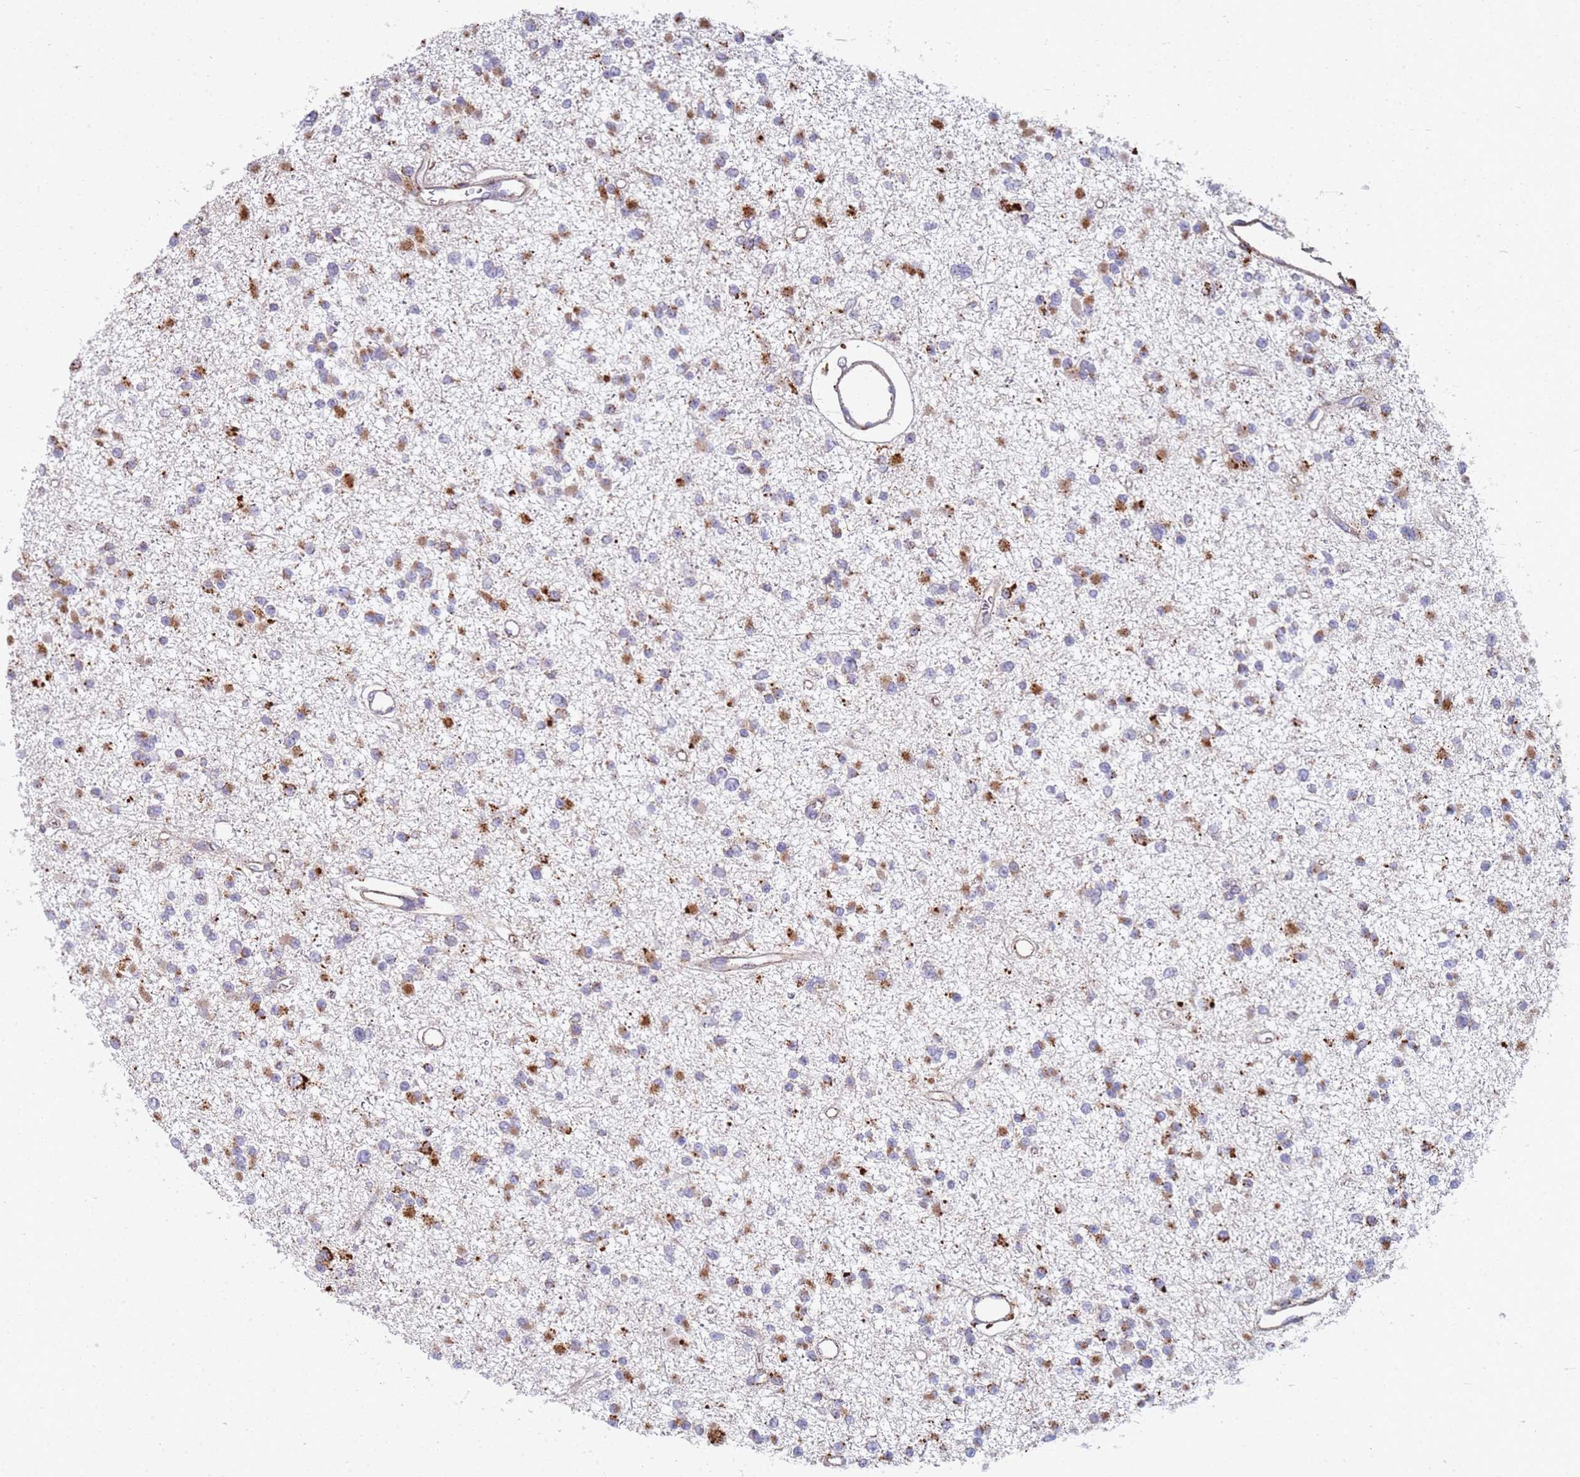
{"staining": {"intensity": "moderate", "quantity": "25%-75%", "location": "cytoplasmic/membranous"}, "tissue": "glioma", "cell_type": "Tumor cells", "image_type": "cancer", "snomed": [{"axis": "morphology", "description": "Glioma, malignant, Low grade"}, {"axis": "topography", "description": "Brain"}], "caption": "Protein expression analysis of glioma shows moderate cytoplasmic/membranous positivity in about 25%-75% of tumor cells. Ihc stains the protein in brown and the nuclei are stained blue.", "gene": "TMEM229B", "patient": {"sex": "female", "age": 22}}